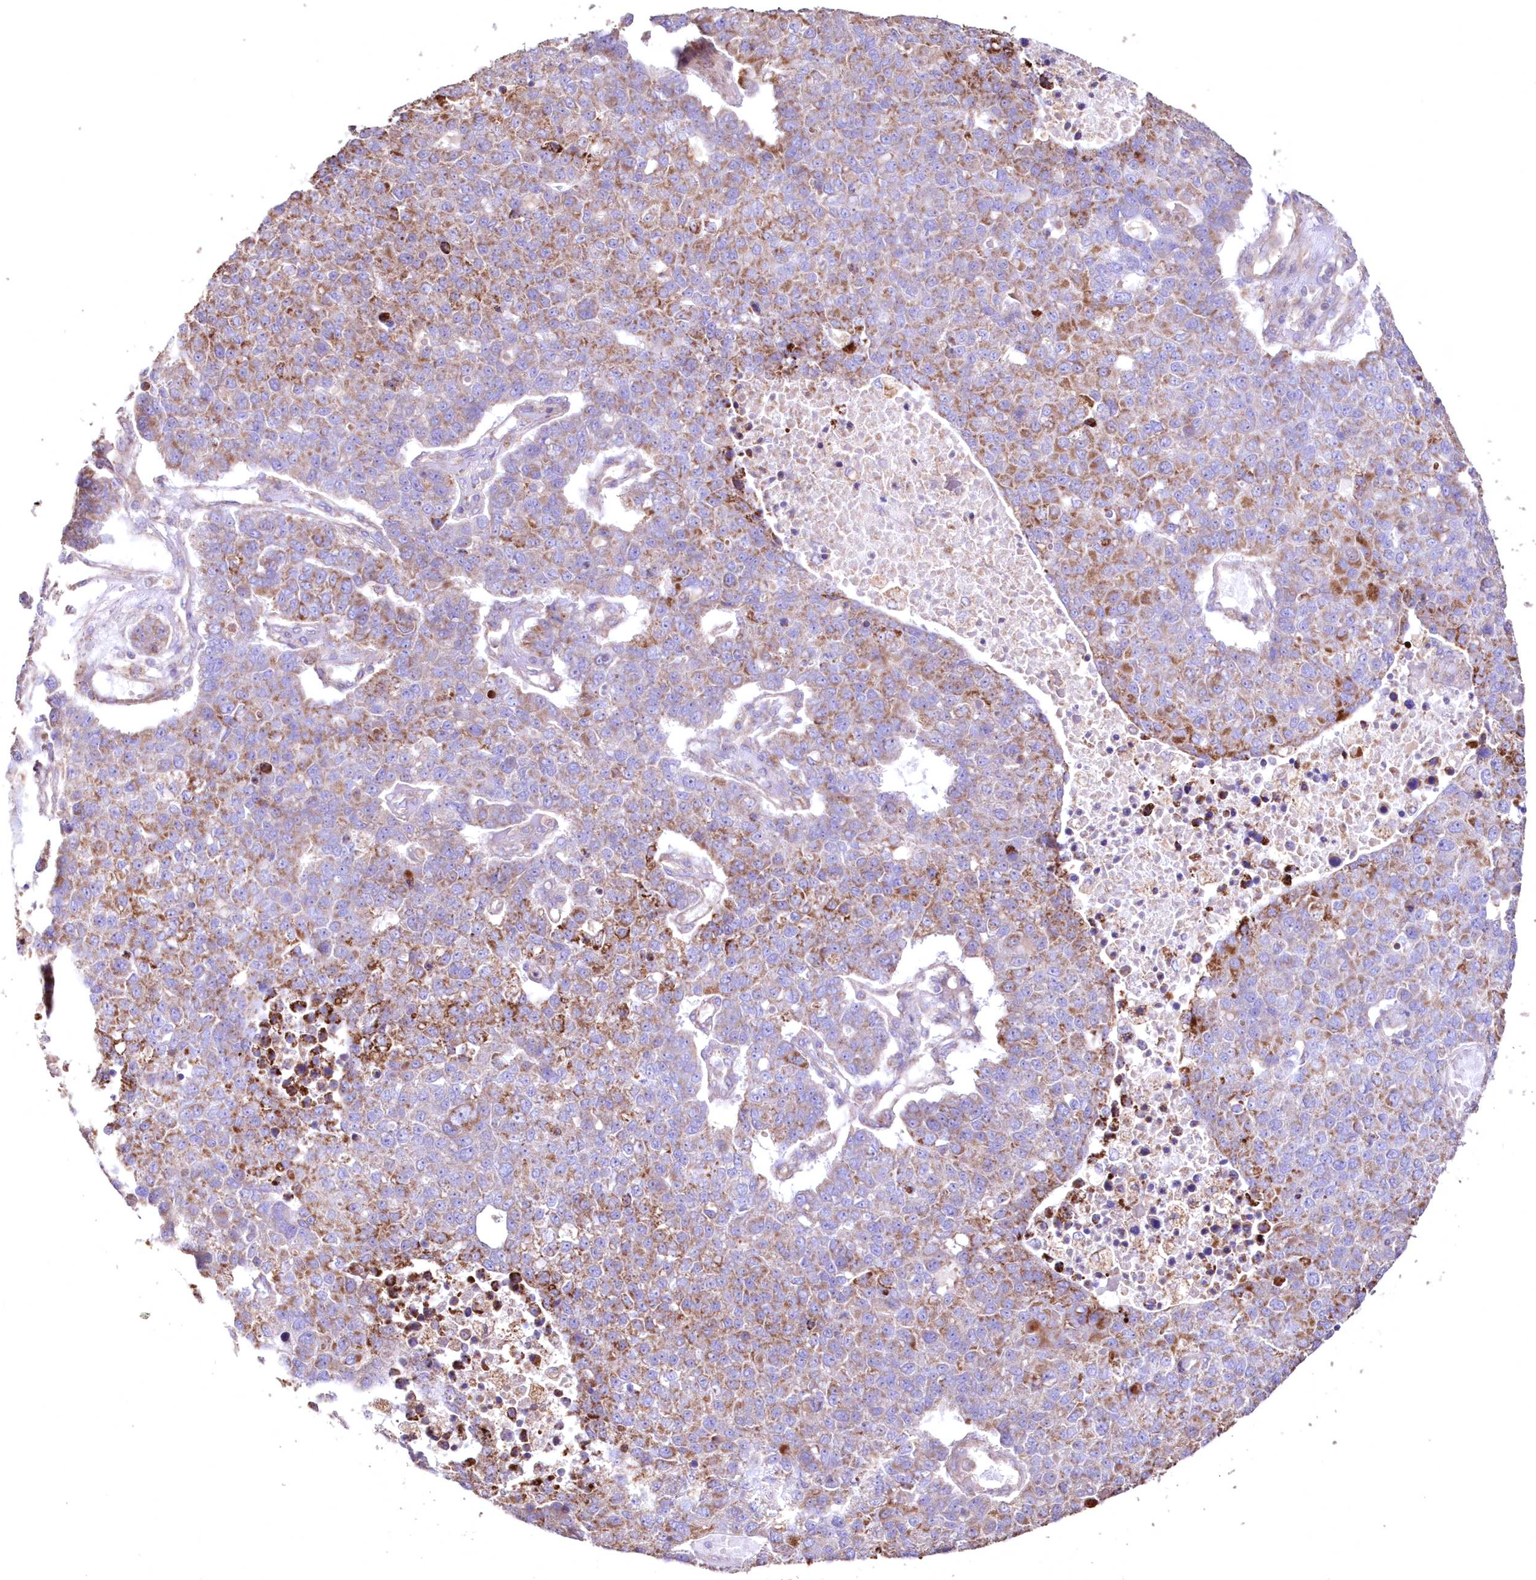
{"staining": {"intensity": "moderate", "quantity": "25%-75%", "location": "cytoplasmic/membranous"}, "tissue": "pancreatic cancer", "cell_type": "Tumor cells", "image_type": "cancer", "snomed": [{"axis": "morphology", "description": "Adenocarcinoma, NOS"}, {"axis": "topography", "description": "Pancreas"}], "caption": "Pancreatic cancer stained with a protein marker reveals moderate staining in tumor cells.", "gene": "HADHB", "patient": {"sex": "female", "age": 61}}